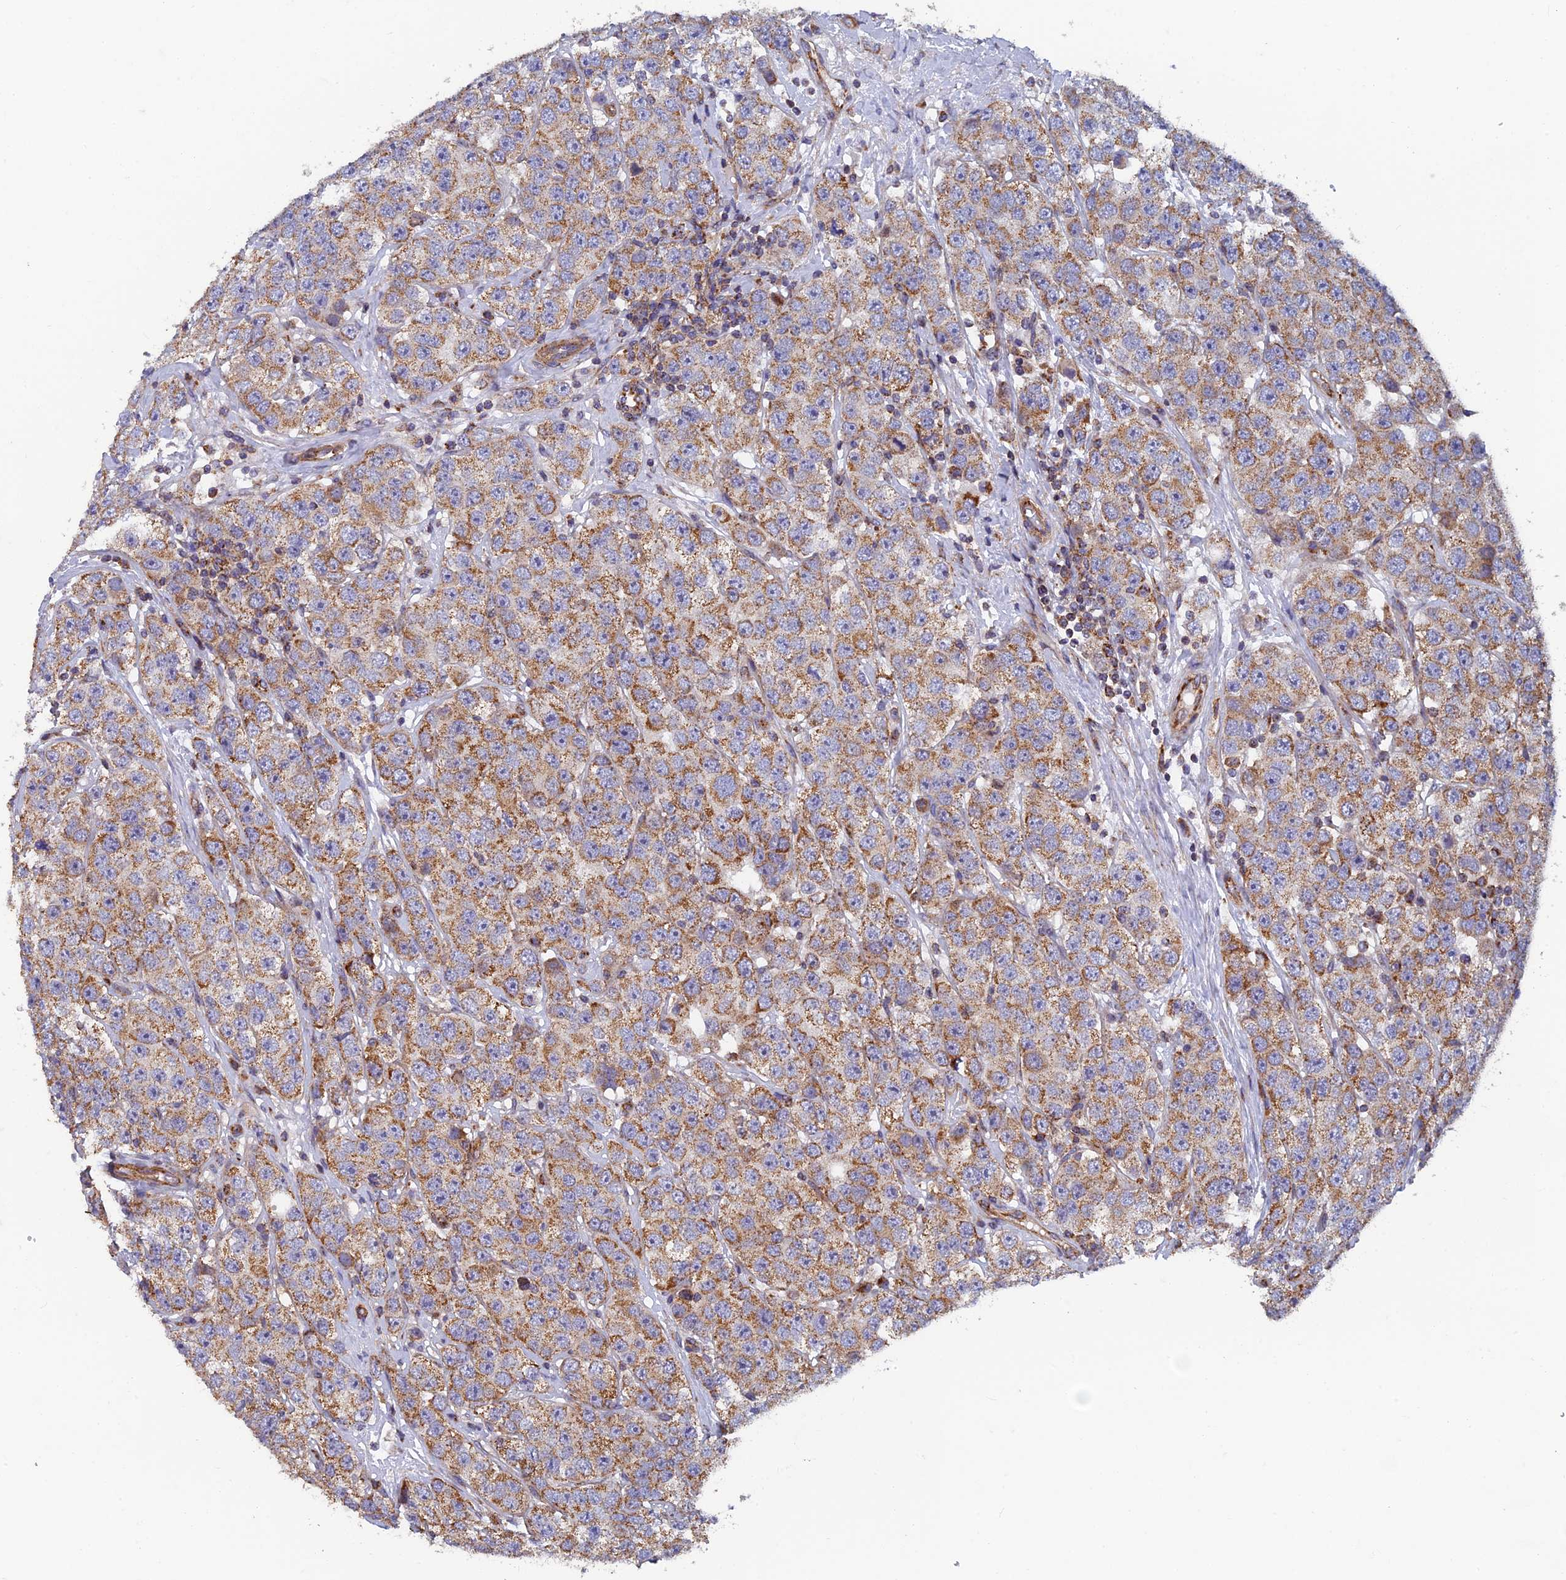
{"staining": {"intensity": "moderate", "quantity": ">75%", "location": "cytoplasmic/membranous"}, "tissue": "testis cancer", "cell_type": "Tumor cells", "image_type": "cancer", "snomed": [{"axis": "morphology", "description": "Seminoma, NOS"}, {"axis": "topography", "description": "Testis"}], "caption": "A photomicrograph of human testis cancer (seminoma) stained for a protein shows moderate cytoplasmic/membranous brown staining in tumor cells.", "gene": "MRPS9", "patient": {"sex": "male", "age": 28}}